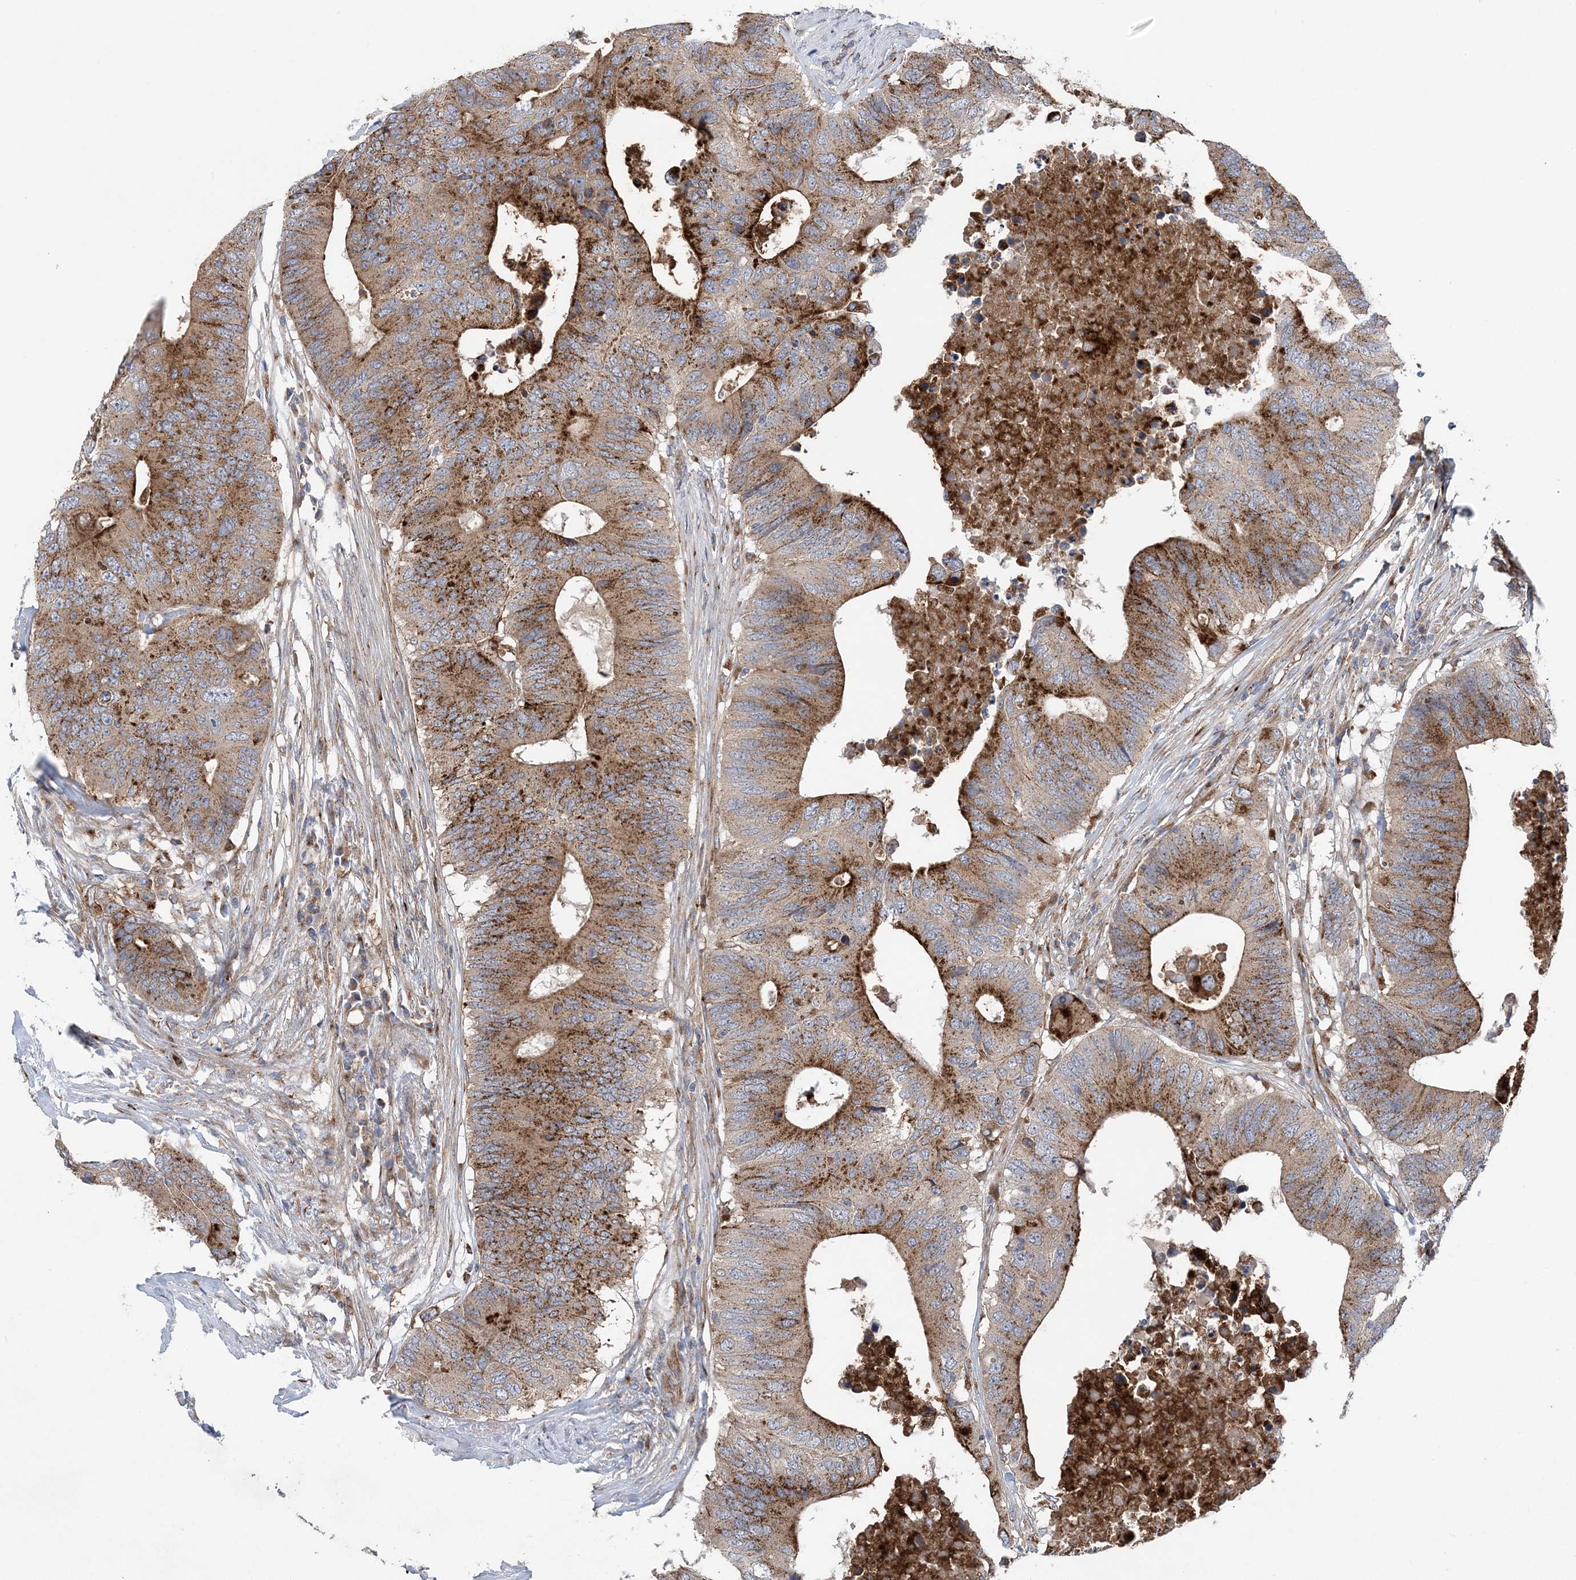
{"staining": {"intensity": "moderate", "quantity": ">75%", "location": "cytoplasmic/membranous"}, "tissue": "colorectal cancer", "cell_type": "Tumor cells", "image_type": "cancer", "snomed": [{"axis": "morphology", "description": "Adenocarcinoma, NOS"}, {"axis": "topography", "description": "Colon"}], "caption": "There is medium levels of moderate cytoplasmic/membranous expression in tumor cells of colorectal cancer (adenocarcinoma), as demonstrated by immunohistochemical staining (brown color).", "gene": "PTTG1IP", "patient": {"sex": "male", "age": 71}}